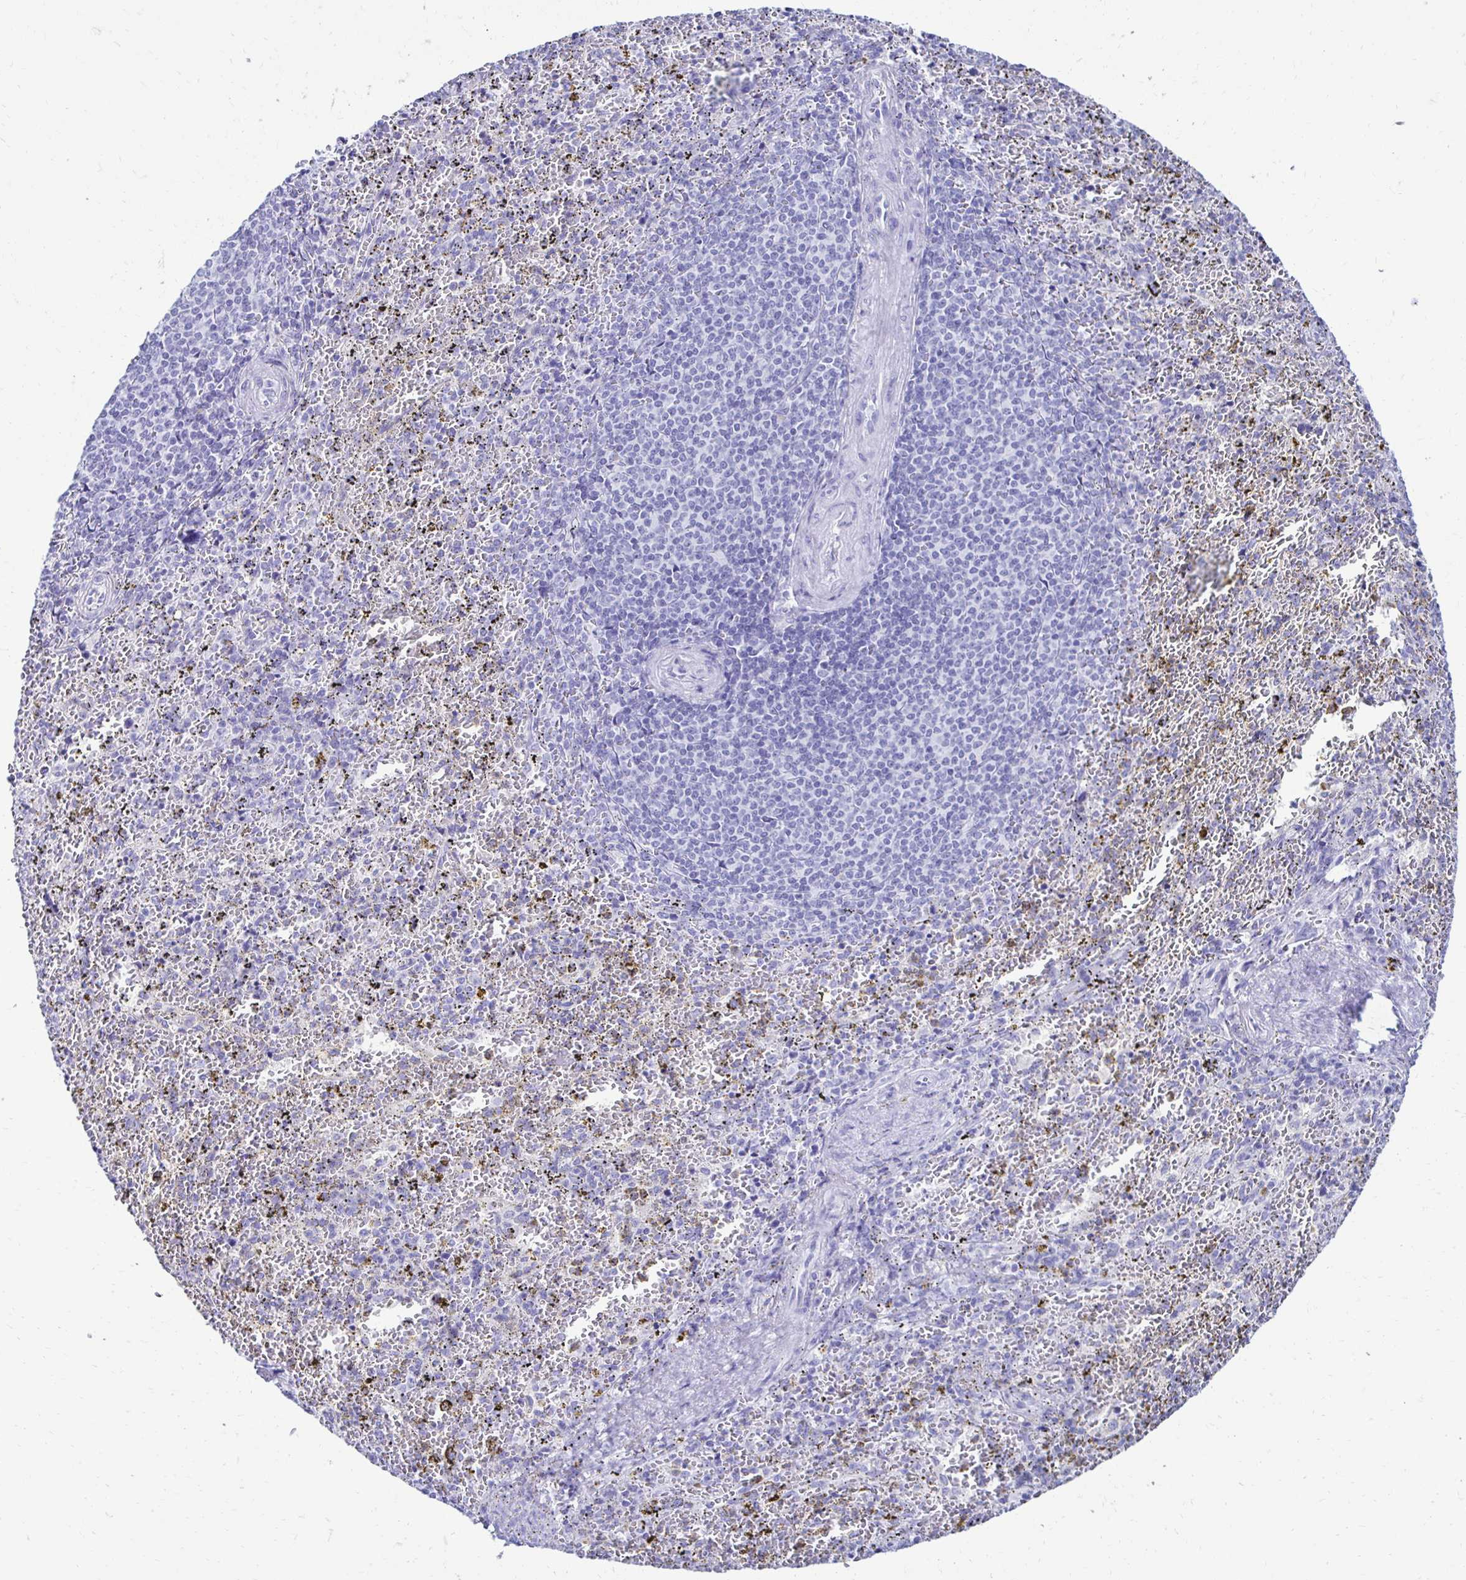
{"staining": {"intensity": "negative", "quantity": "none", "location": "none"}, "tissue": "spleen", "cell_type": "Cells in red pulp", "image_type": "normal", "snomed": [{"axis": "morphology", "description": "Normal tissue, NOS"}, {"axis": "topography", "description": "Spleen"}], "caption": "Spleen was stained to show a protein in brown. There is no significant positivity in cells in red pulp. (DAB IHC, high magnification).", "gene": "CST5", "patient": {"sex": "female", "age": 50}}